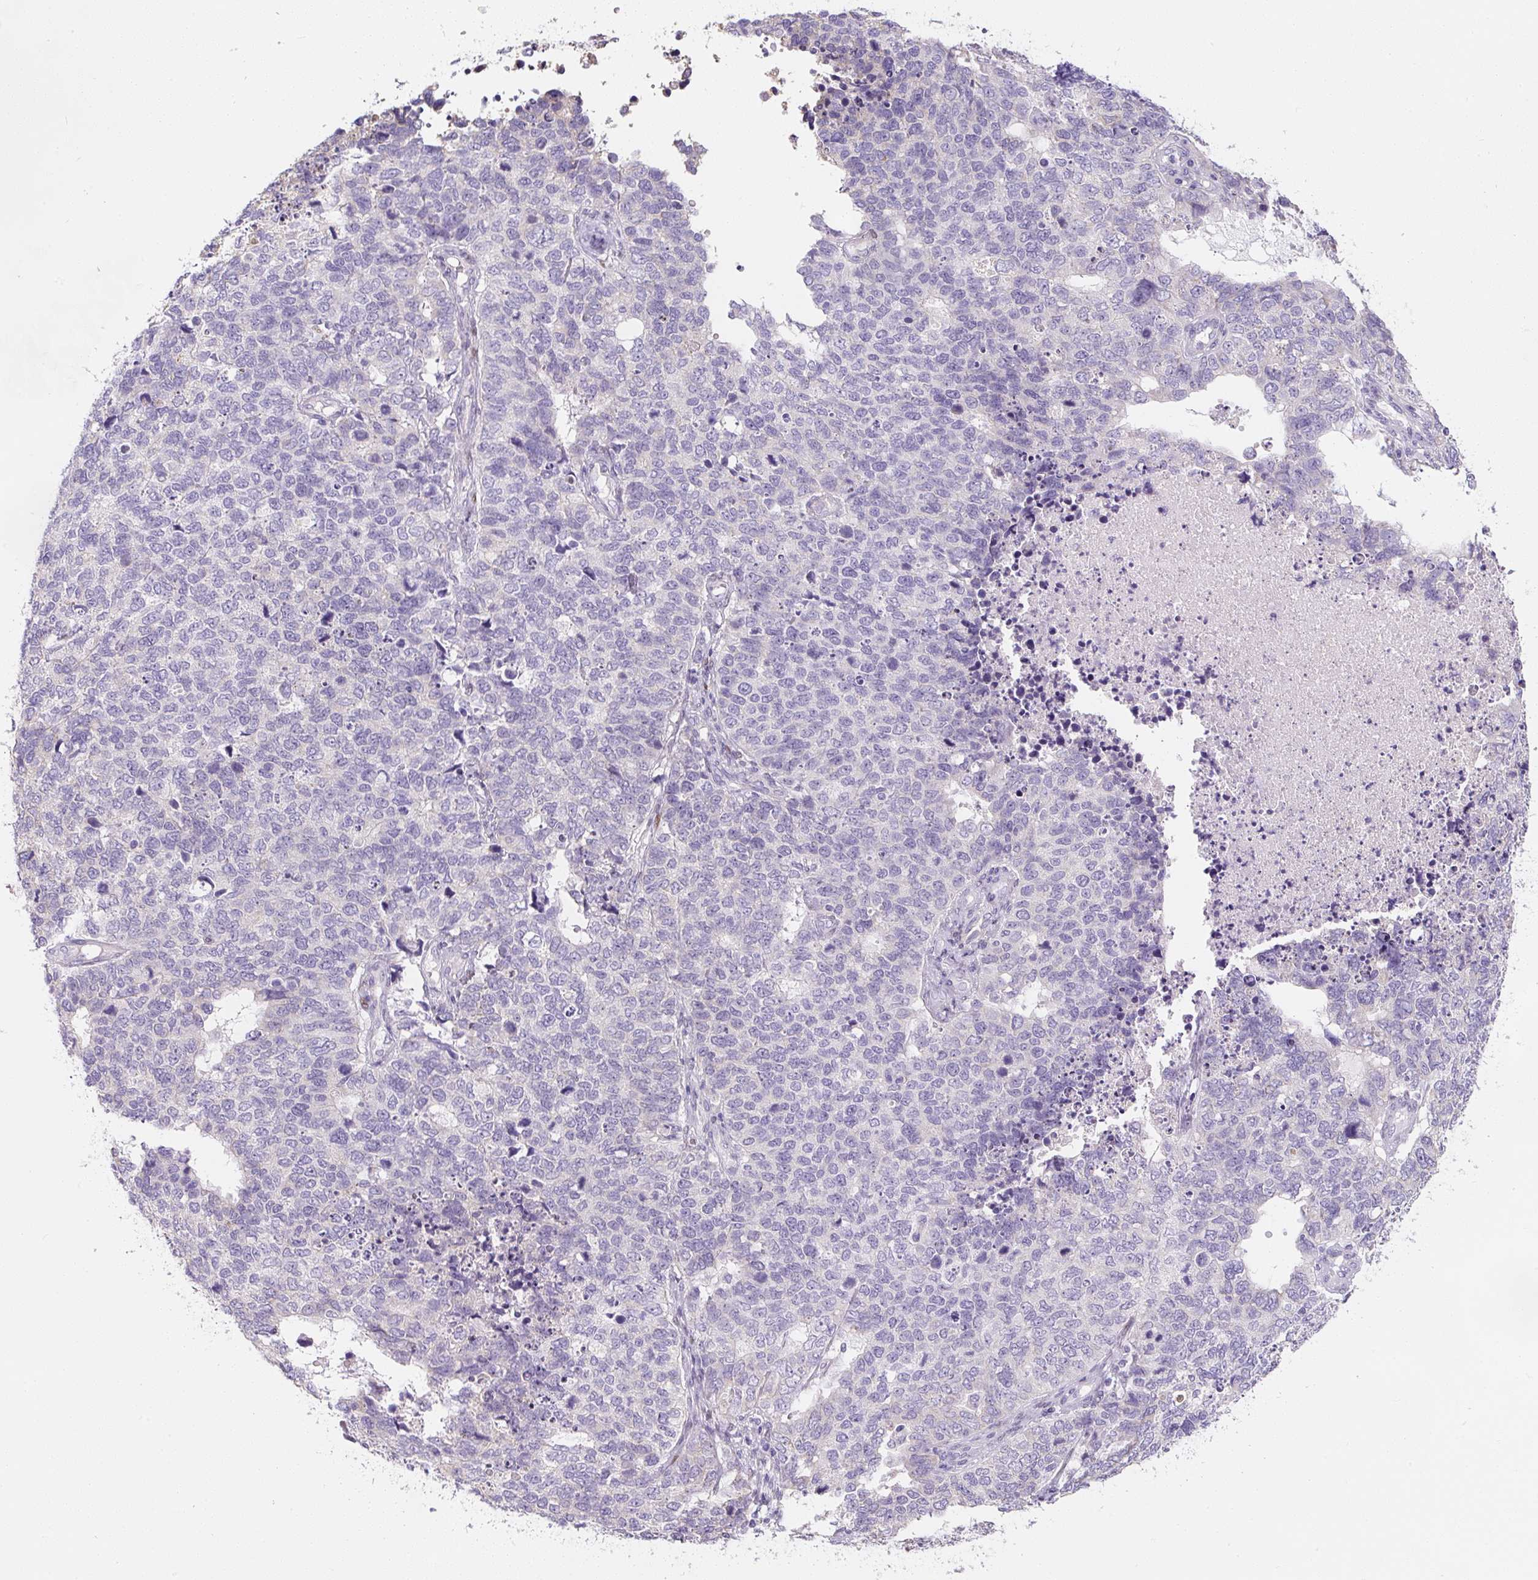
{"staining": {"intensity": "negative", "quantity": "none", "location": "none"}, "tissue": "cervical cancer", "cell_type": "Tumor cells", "image_type": "cancer", "snomed": [{"axis": "morphology", "description": "Squamous cell carcinoma, NOS"}, {"axis": "topography", "description": "Cervix"}], "caption": "Cervical squamous cell carcinoma was stained to show a protein in brown. There is no significant expression in tumor cells.", "gene": "PWWP3B", "patient": {"sex": "female", "age": 63}}